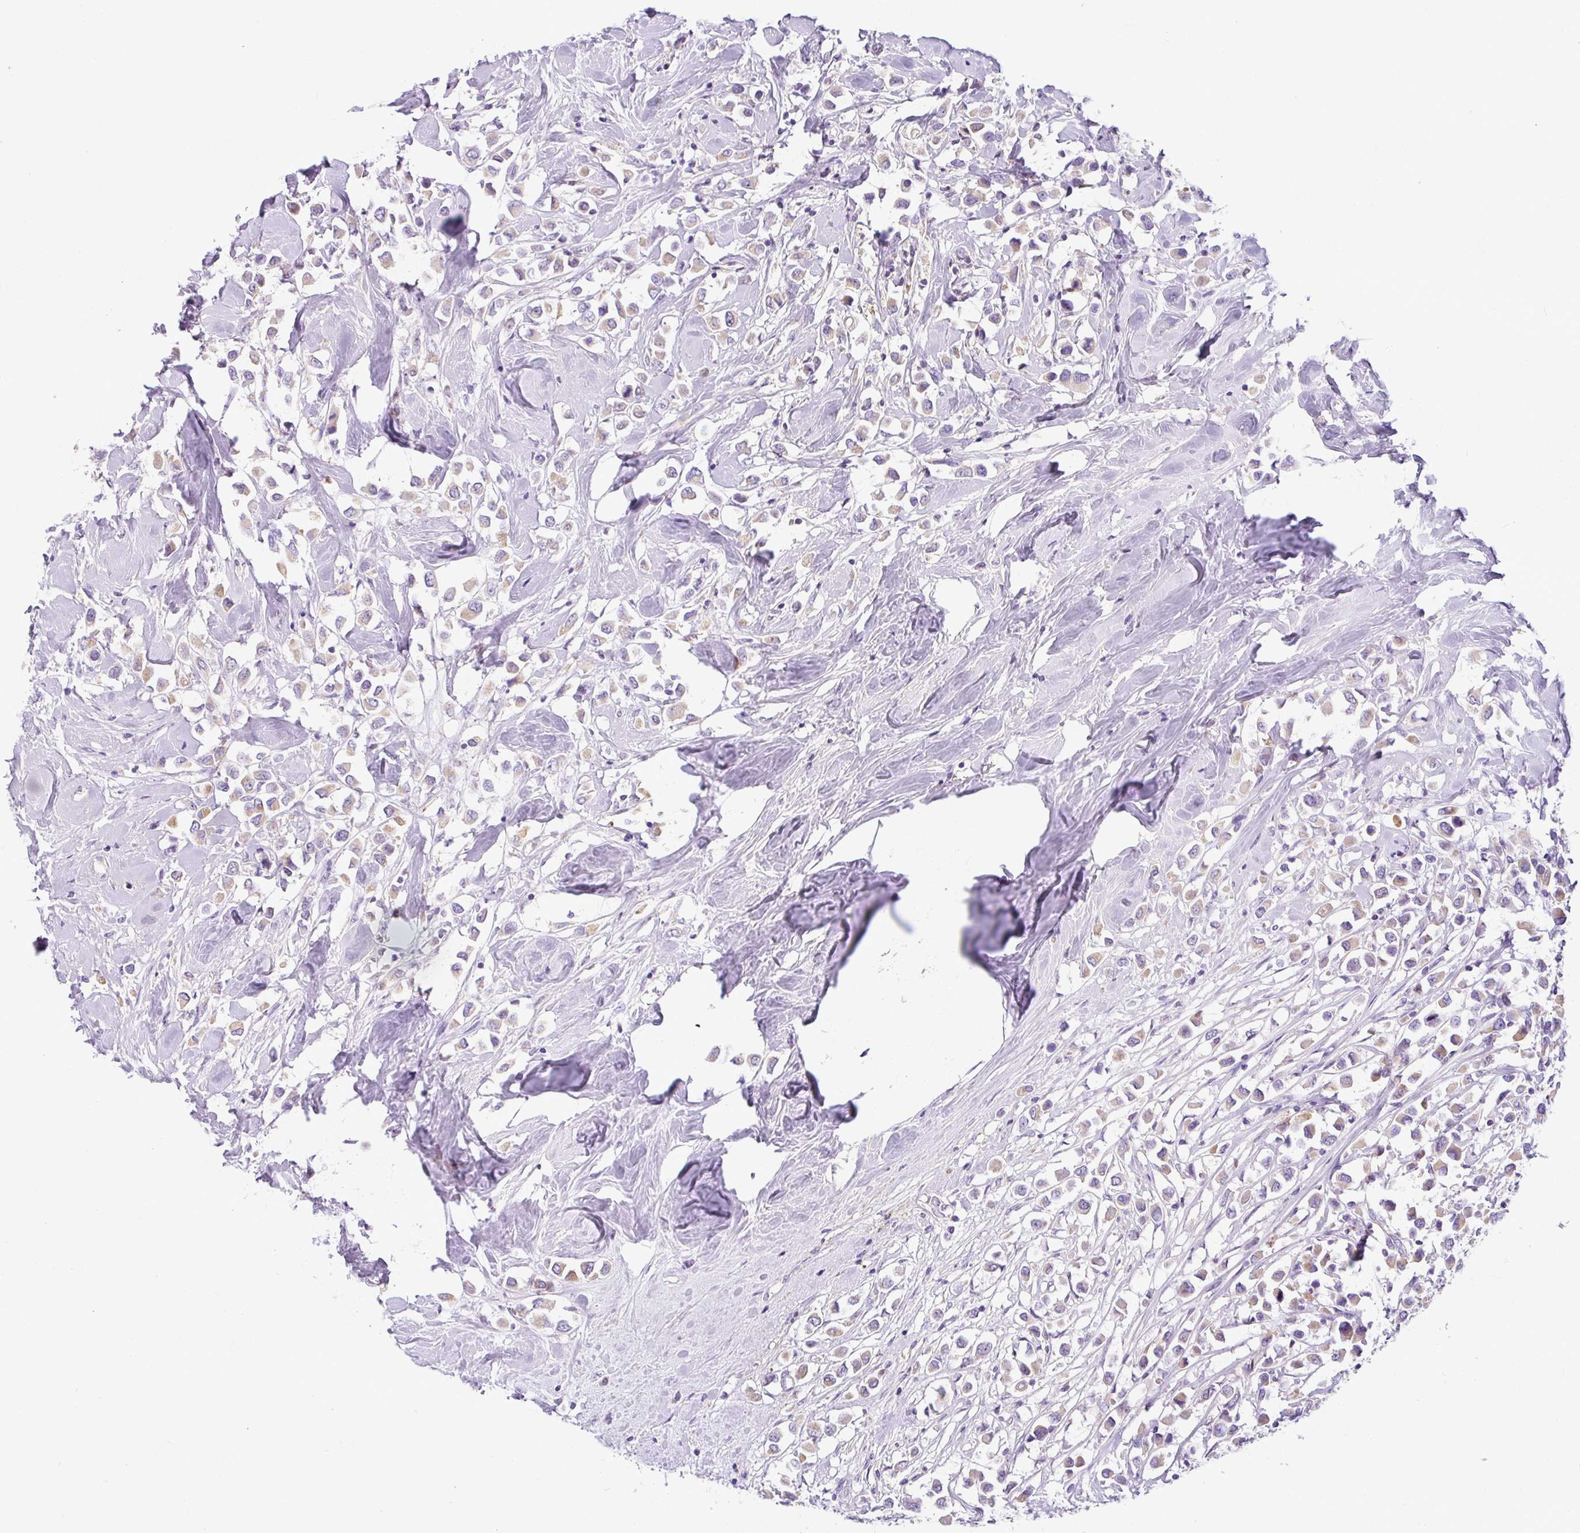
{"staining": {"intensity": "weak", "quantity": "25%-75%", "location": "cytoplasmic/membranous"}, "tissue": "breast cancer", "cell_type": "Tumor cells", "image_type": "cancer", "snomed": [{"axis": "morphology", "description": "Duct carcinoma"}, {"axis": "topography", "description": "Breast"}], "caption": "Immunohistochemistry (IHC) (DAB) staining of human breast cancer (invasive ductal carcinoma) reveals weak cytoplasmic/membranous protein expression in about 25%-75% of tumor cells.", "gene": "HMCN2", "patient": {"sex": "female", "age": 61}}